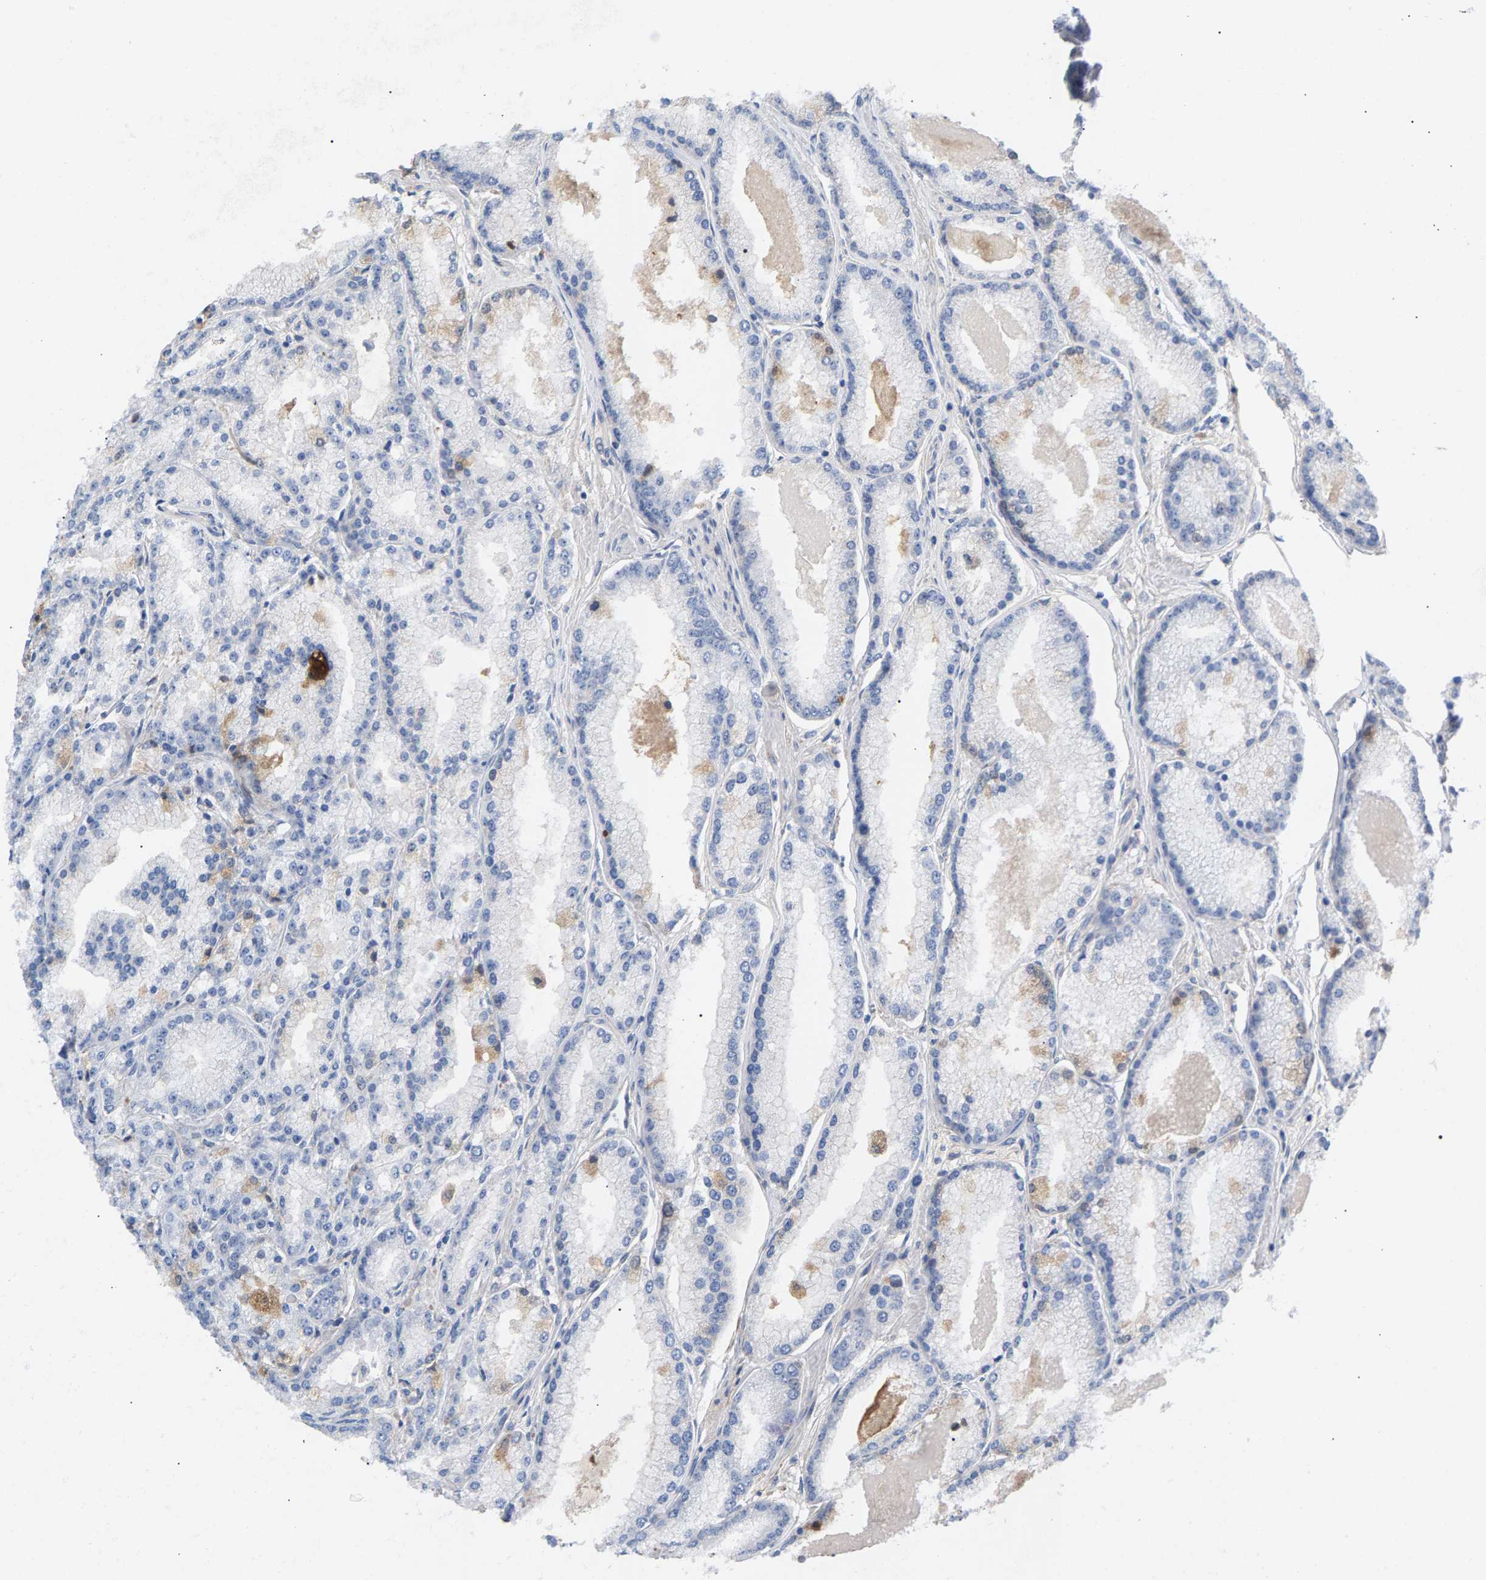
{"staining": {"intensity": "negative", "quantity": "none", "location": "none"}, "tissue": "prostate cancer", "cell_type": "Tumor cells", "image_type": "cancer", "snomed": [{"axis": "morphology", "description": "Adenocarcinoma, High grade"}, {"axis": "topography", "description": "Prostate"}], "caption": "Immunohistochemical staining of adenocarcinoma (high-grade) (prostate) shows no significant expression in tumor cells.", "gene": "APOH", "patient": {"sex": "male", "age": 61}}